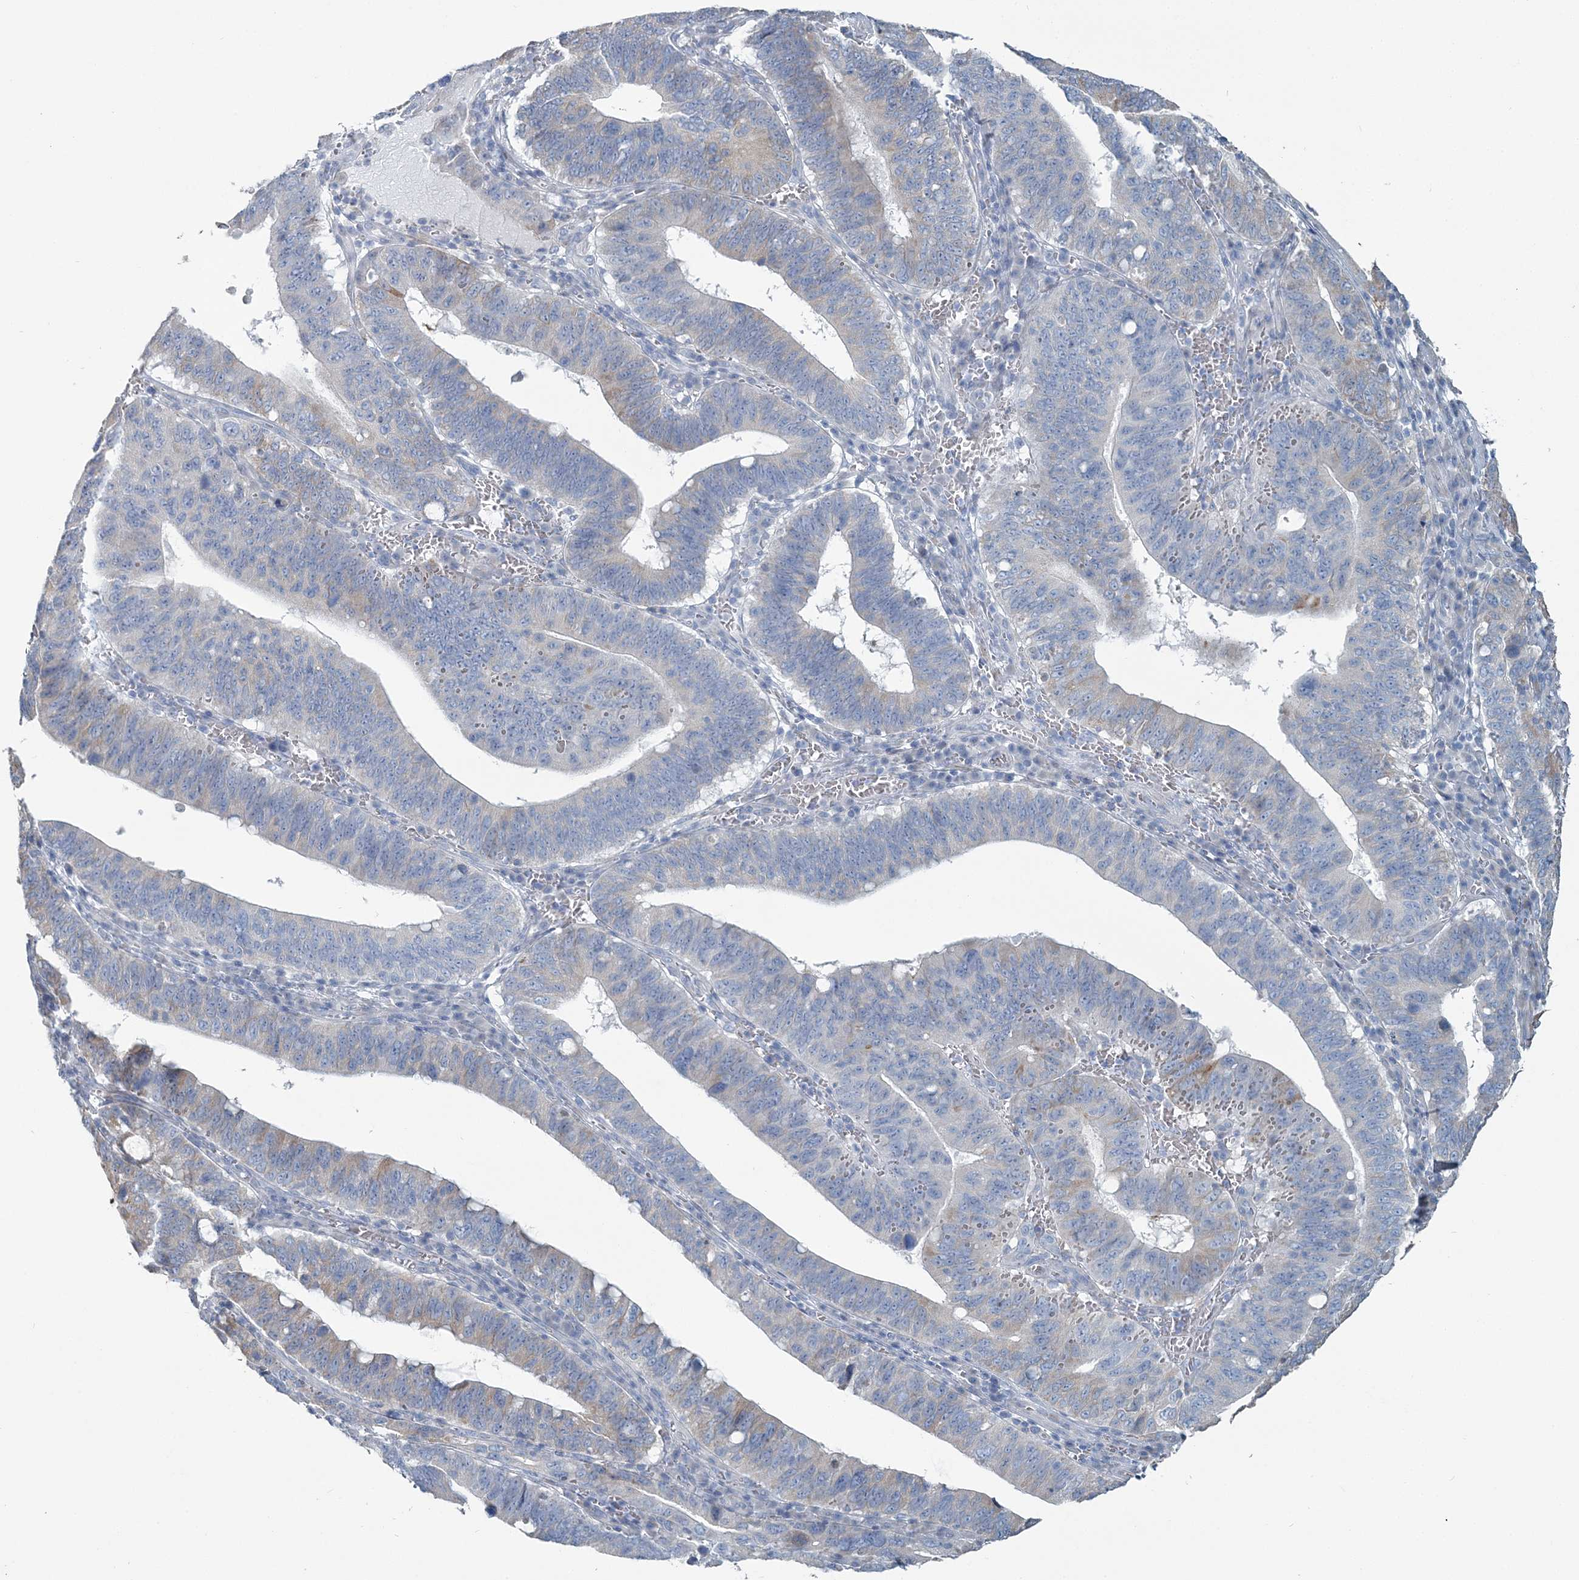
{"staining": {"intensity": "weak", "quantity": "<25%", "location": "cytoplasmic/membranous"}, "tissue": "stomach cancer", "cell_type": "Tumor cells", "image_type": "cancer", "snomed": [{"axis": "morphology", "description": "Adenocarcinoma, NOS"}, {"axis": "topography", "description": "Stomach"}, {"axis": "topography", "description": "Gastric cardia"}], "caption": "Stomach cancer was stained to show a protein in brown. There is no significant expression in tumor cells. (Brightfield microscopy of DAB IHC at high magnification).", "gene": "CMBL", "patient": {"sex": "male", "age": 59}}